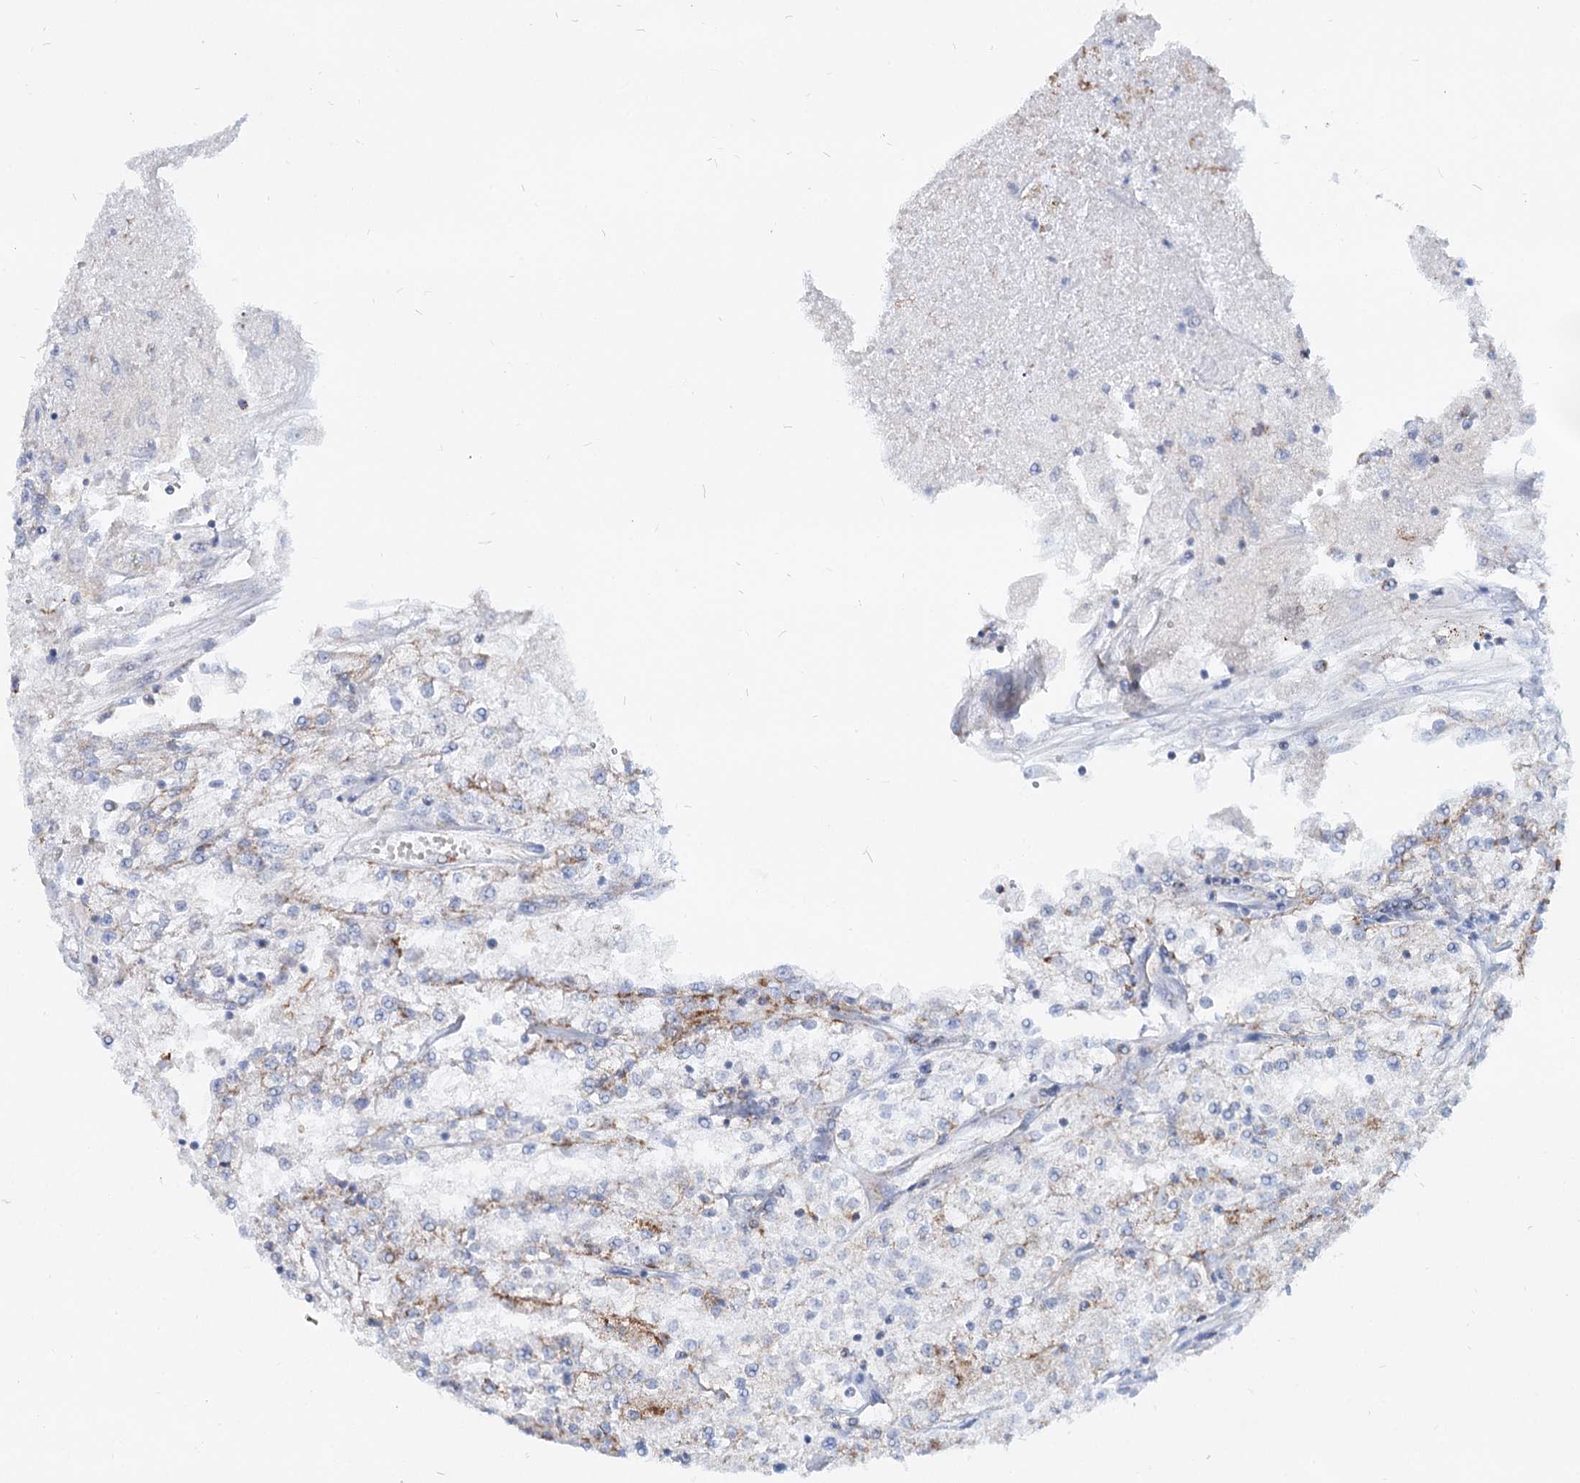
{"staining": {"intensity": "moderate", "quantity": "<25%", "location": "cytoplasmic/membranous"}, "tissue": "renal cancer", "cell_type": "Tumor cells", "image_type": "cancer", "snomed": [{"axis": "morphology", "description": "Adenocarcinoma, NOS"}, {"axis": "topography", "description": "Kidney"}], "caption": "Immunohistochemistry (IHC) micrograph of human renal cancer (adenocarcinoma) stained for a protein (brown), which shows low levels of moderate cytoplasmic/membranous positivity in approximately <25% of tumor cells.", "gene": "MCCC2", "patient": {"sex": "female", "age": 52}}